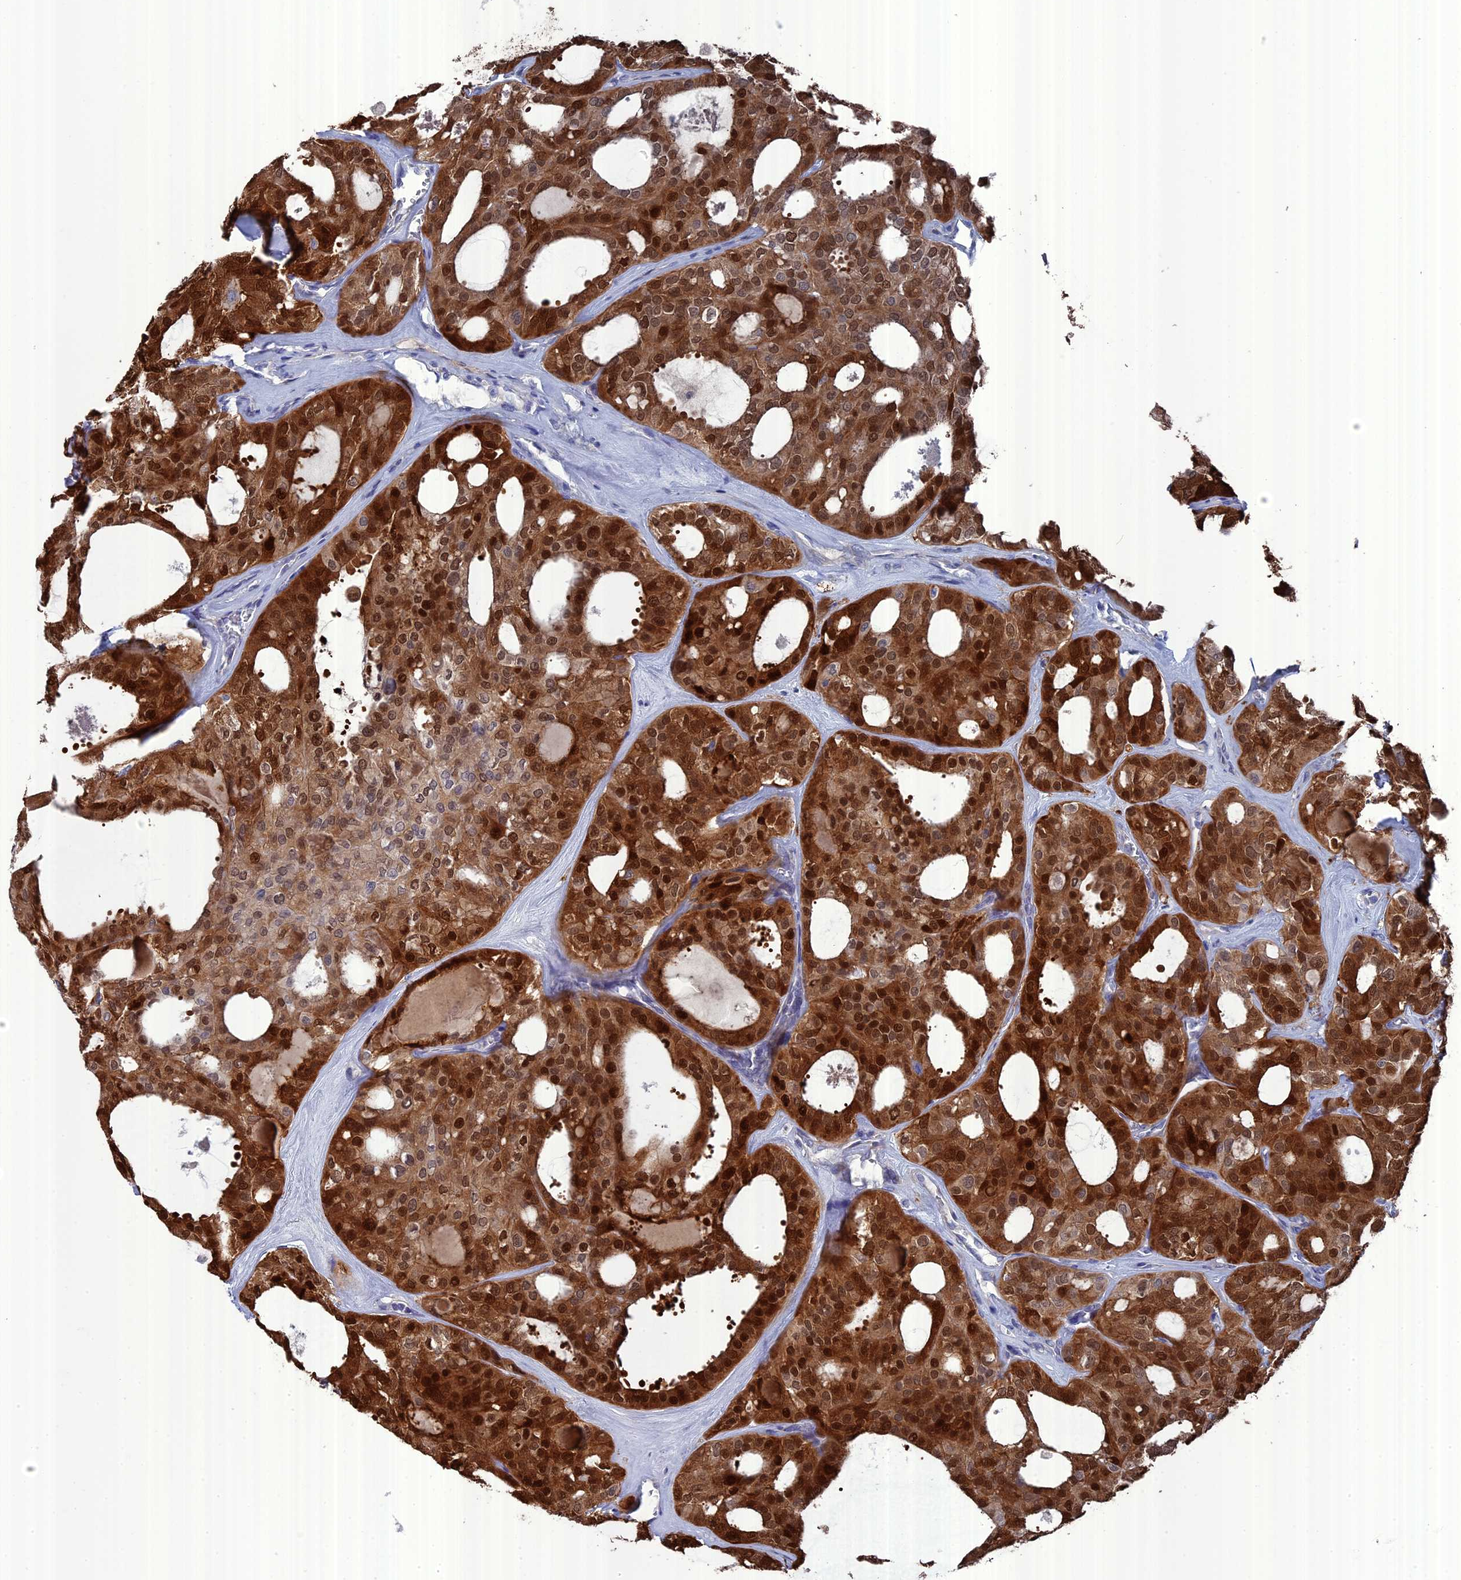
{"staining": {"intensity": "strong", "quantity": ">75%", "location": "cytoplasmic/membranous,nuclear"}, "tissue": "thyroid cancer", "cell_type": "Tumor cells", "image_type": "cancer", "snomed": [{"axis": "morphology", "description": "Follicular adenoma carcinoma, NOS"}, {"axis": "topography", "description": "Thyroid gland"}], "caption": "Approximately >75% of tumor cells in human follicular adenoma carcinoma (thyroid) exhibit strong cytoplasmic/membranous and nuclear protein positivity as visualized by brown immunohistochemical staining.", "gene": "TMEM161A", "patient": {"sex": "male", "age": 75}}